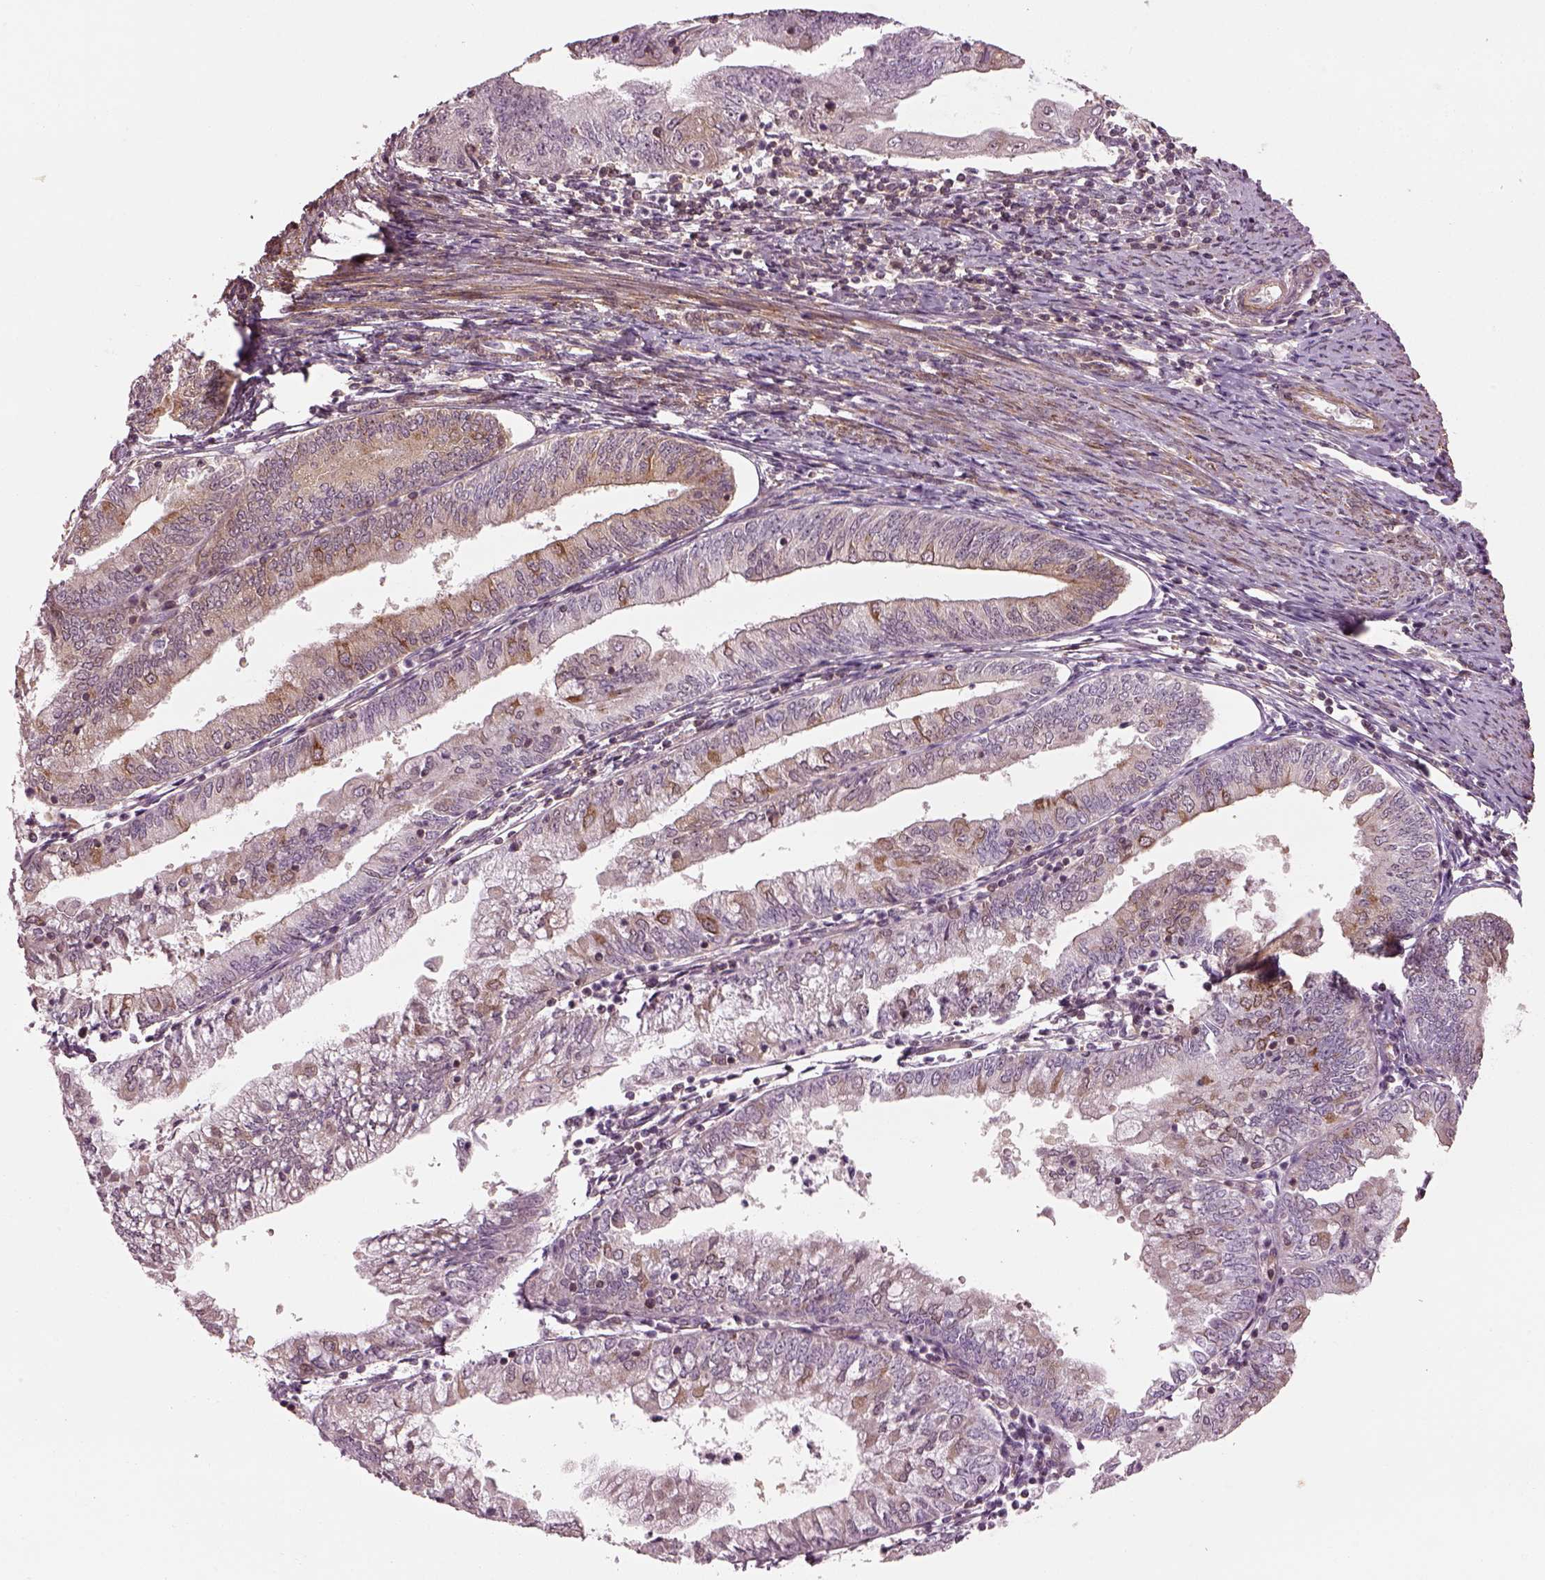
{"staining": {"intensity": "moderate", "quantity": "25%-75%", "location": "cytoplasmic/membranous"}, "tissue": "endometrial cancer", "cell_type": "Tumor cells", "image_type": "cancer", "snomed": [{"axis": "morphology", "description": "Adenocarcinoma, NOS"}, {"axis": "topography", "description": "Endometrium"}], "caption": "Immunohistochemical staining of endometrial adenocarcinoma exhibits medium levels of moderate cytoplasmic/membranous positivity in about 25%-75% of tumor cells. The staining was performed using DAB (3,3'-diaminobenzidine) to visualize the protein expression in brown, while the nuclei were stained in blue with hematoxylin (Magnification: 20x).", "gene": "LSM14A", "patient": {"sex": "female", "age": 55}}